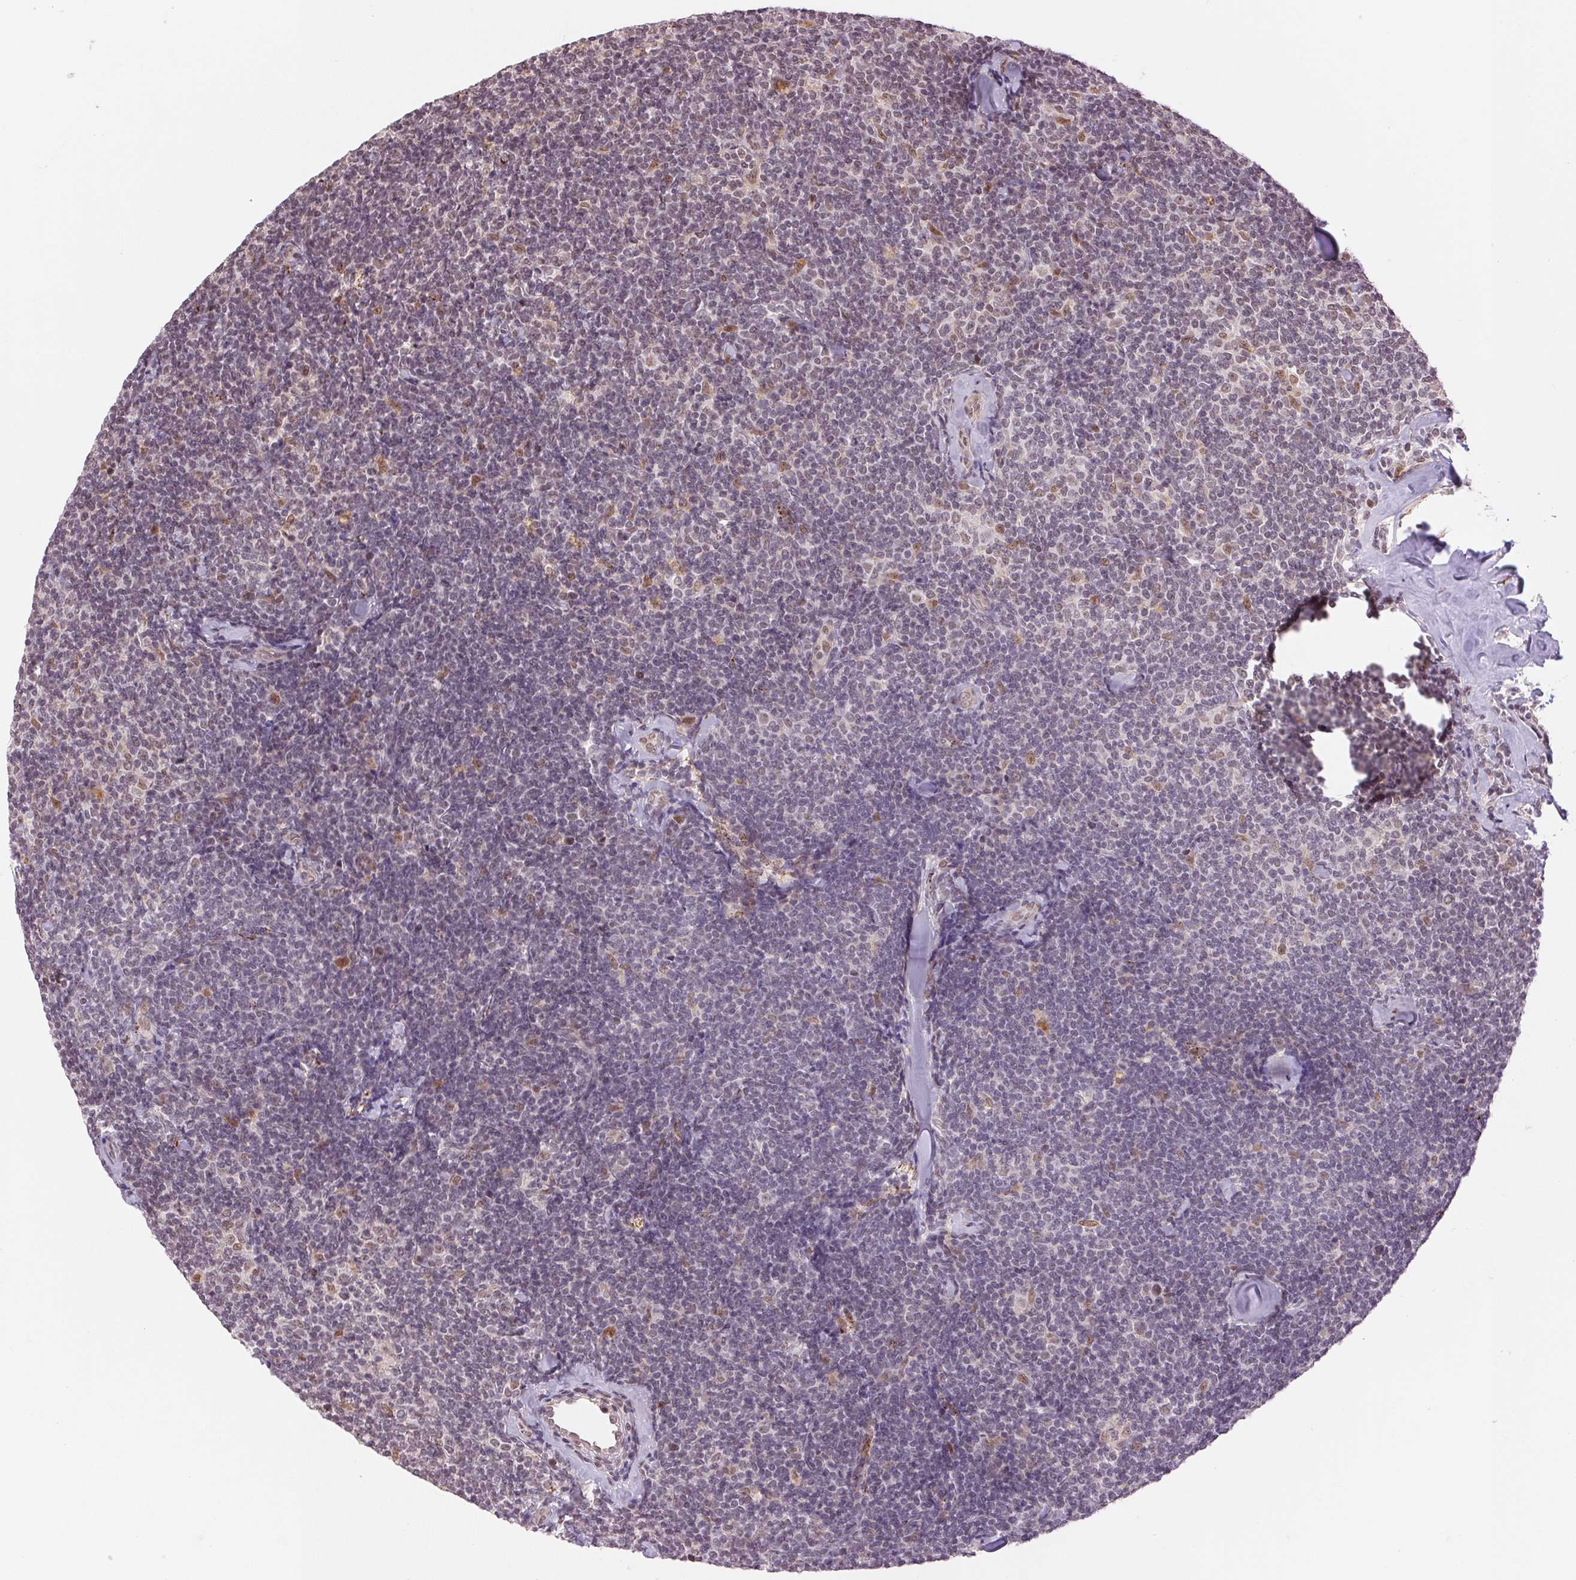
{"staining": {"intensity": "negative", "quantity": "none", "location": "none"}, "tissue": "lymphoma", "cell_type": "Tumor cells", "image_type": "cancer", "snomed": [{"axis": "morphology", "description": "Malignant lymphoma, non-Hodgkin's type, Low grade"}, {"axis": "topography", "description": "Lymph node"}], "caption": "DAB (3,3'-diaminobenzidine) immunohistochemical staining of malignant lymphoma, non-Hodgkin's type (low-grade) displays no significant expression in tumor cells.", "gene": "GRHL3", "patient": {"sex": "female", "age": 56}}